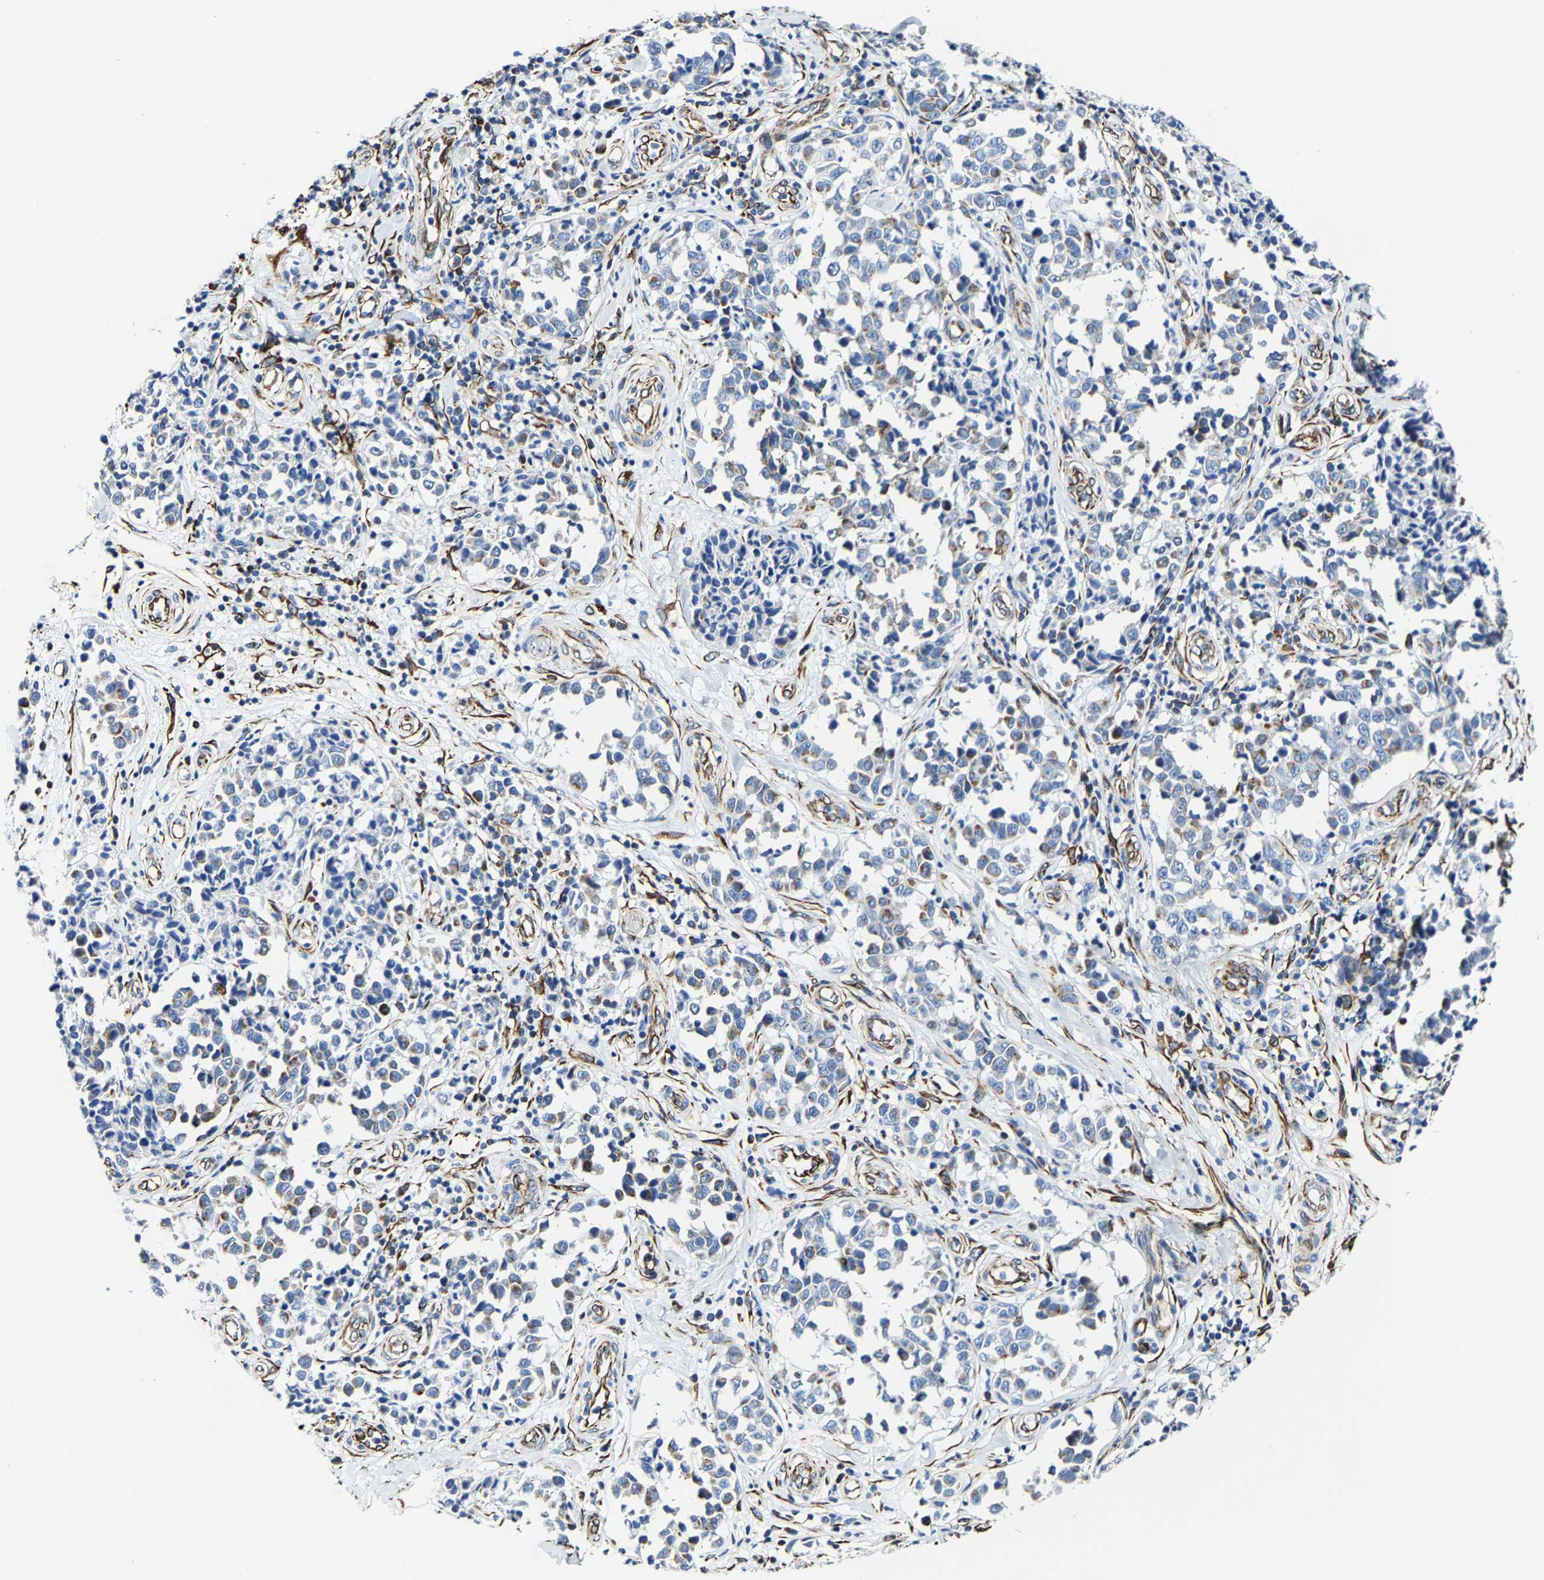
{"staining": {"intensity": "moderate", "quantity": "<25%", "location": "cytoplasmic/membranous"}, "tissue": "melanoma", "cell_type": "Tumor cells", "image_type": "cancer", "snomed": [{"axis": "morphology", "description": "Malignant melanoma, NOS"}, {"axis": "topography", "description": "Skin"}], "caption": "Malignant melanoma stained for a protein (brown) reveals moderate cytoplasmic/membranous positive staining in about <25% of tumor cells.", "gene": "MMEL1", "patient": {"sex": "female", "age": 64}}